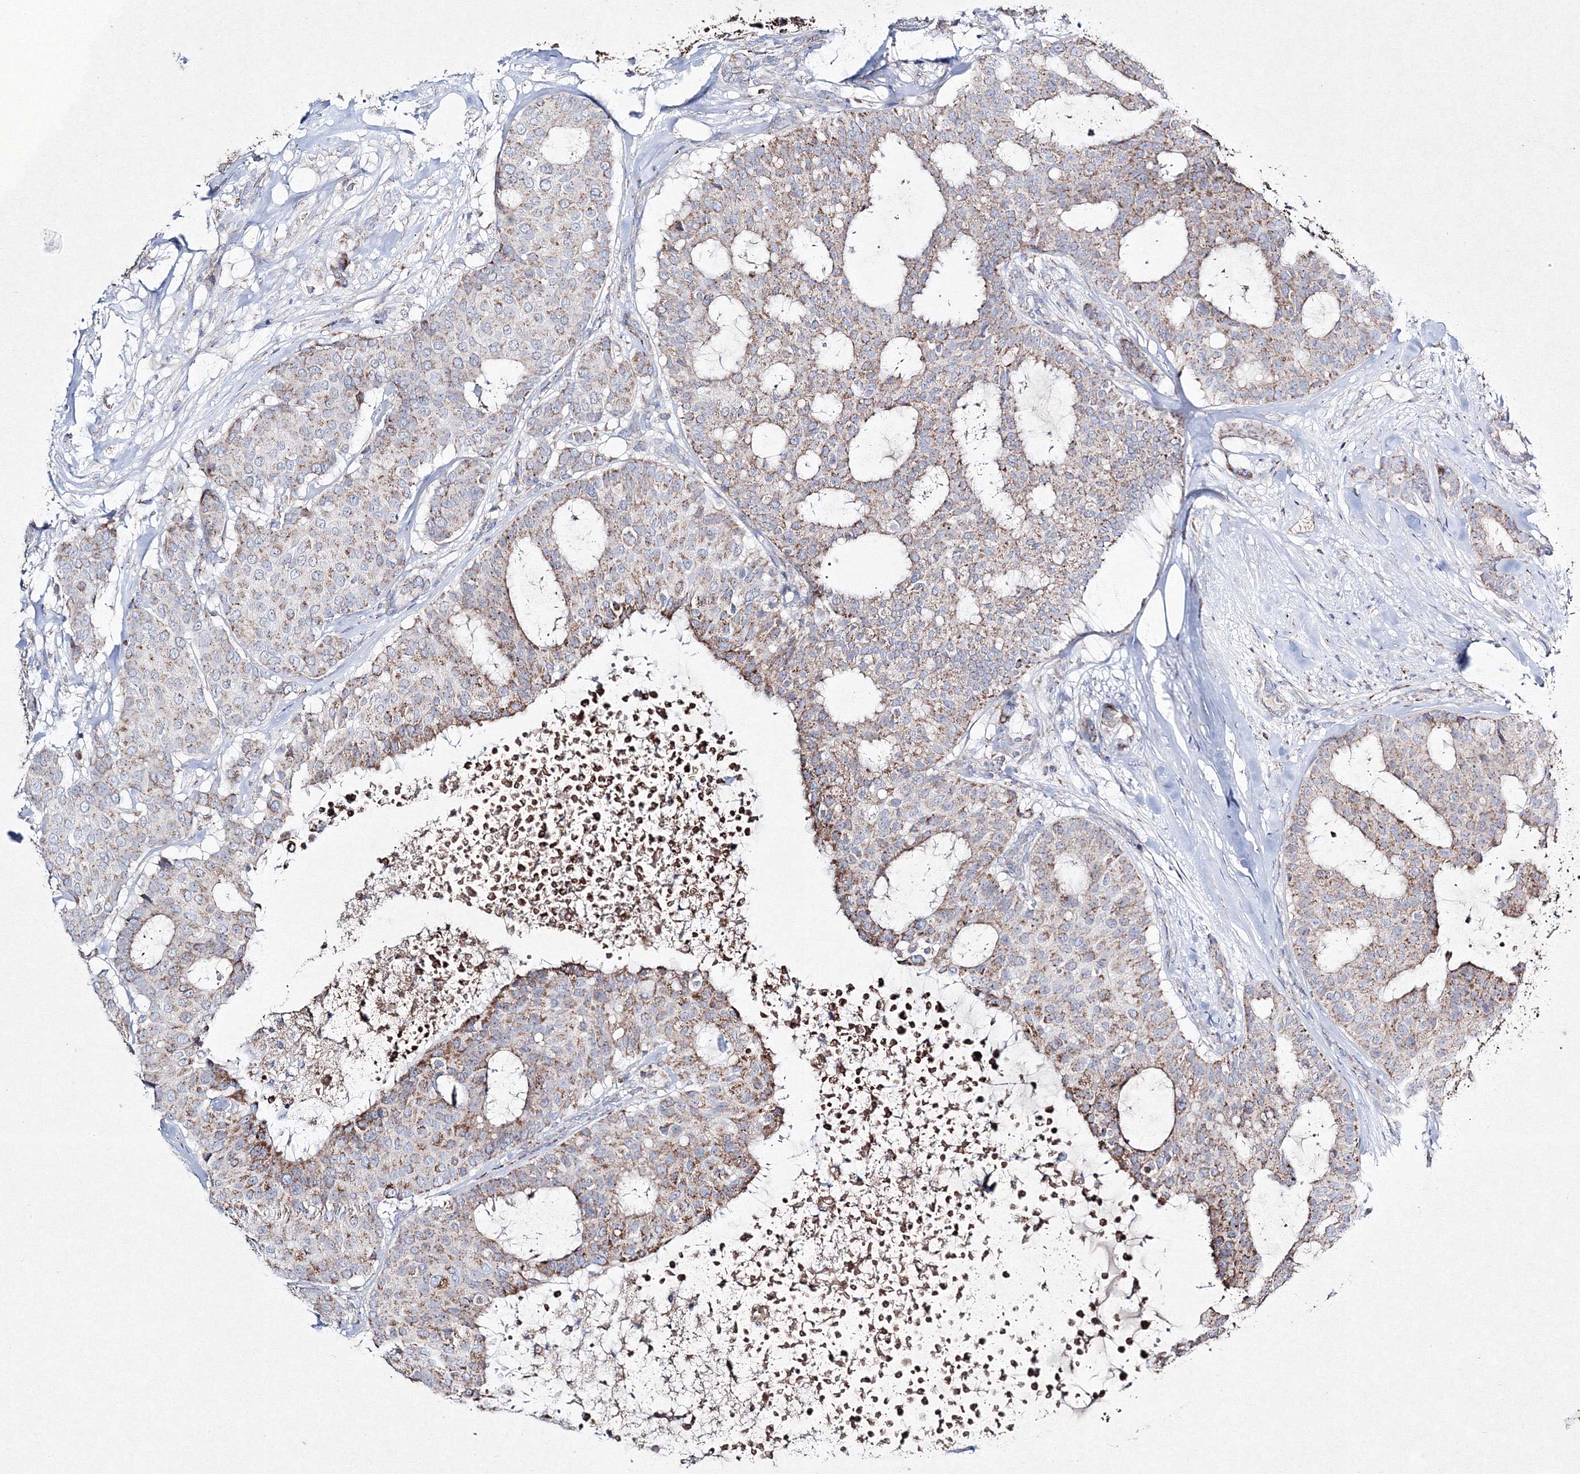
{"staining": {"intensity": "moderate", "quantity": "<25%", "location": "cytoplasmic/membranous"}, "tissue": "breast cancer", "cell_type": "Tumor cells", "image_type": "cancer", "snomed": [{"axis": "morphology", "description": "Duct carcinoma"}, {"axis": "topography", "description": "Breast"}], "caption": "Immunohistochemistry image of human breast infiltrating ductal carcinoma stained for a protein (brown), which displays low levels of moderate cytoplasmic/membranous staining in approximately <25% of tumor cells.", "gene": "IGSF9", "patient": {"sex": "female", "age": 75}}